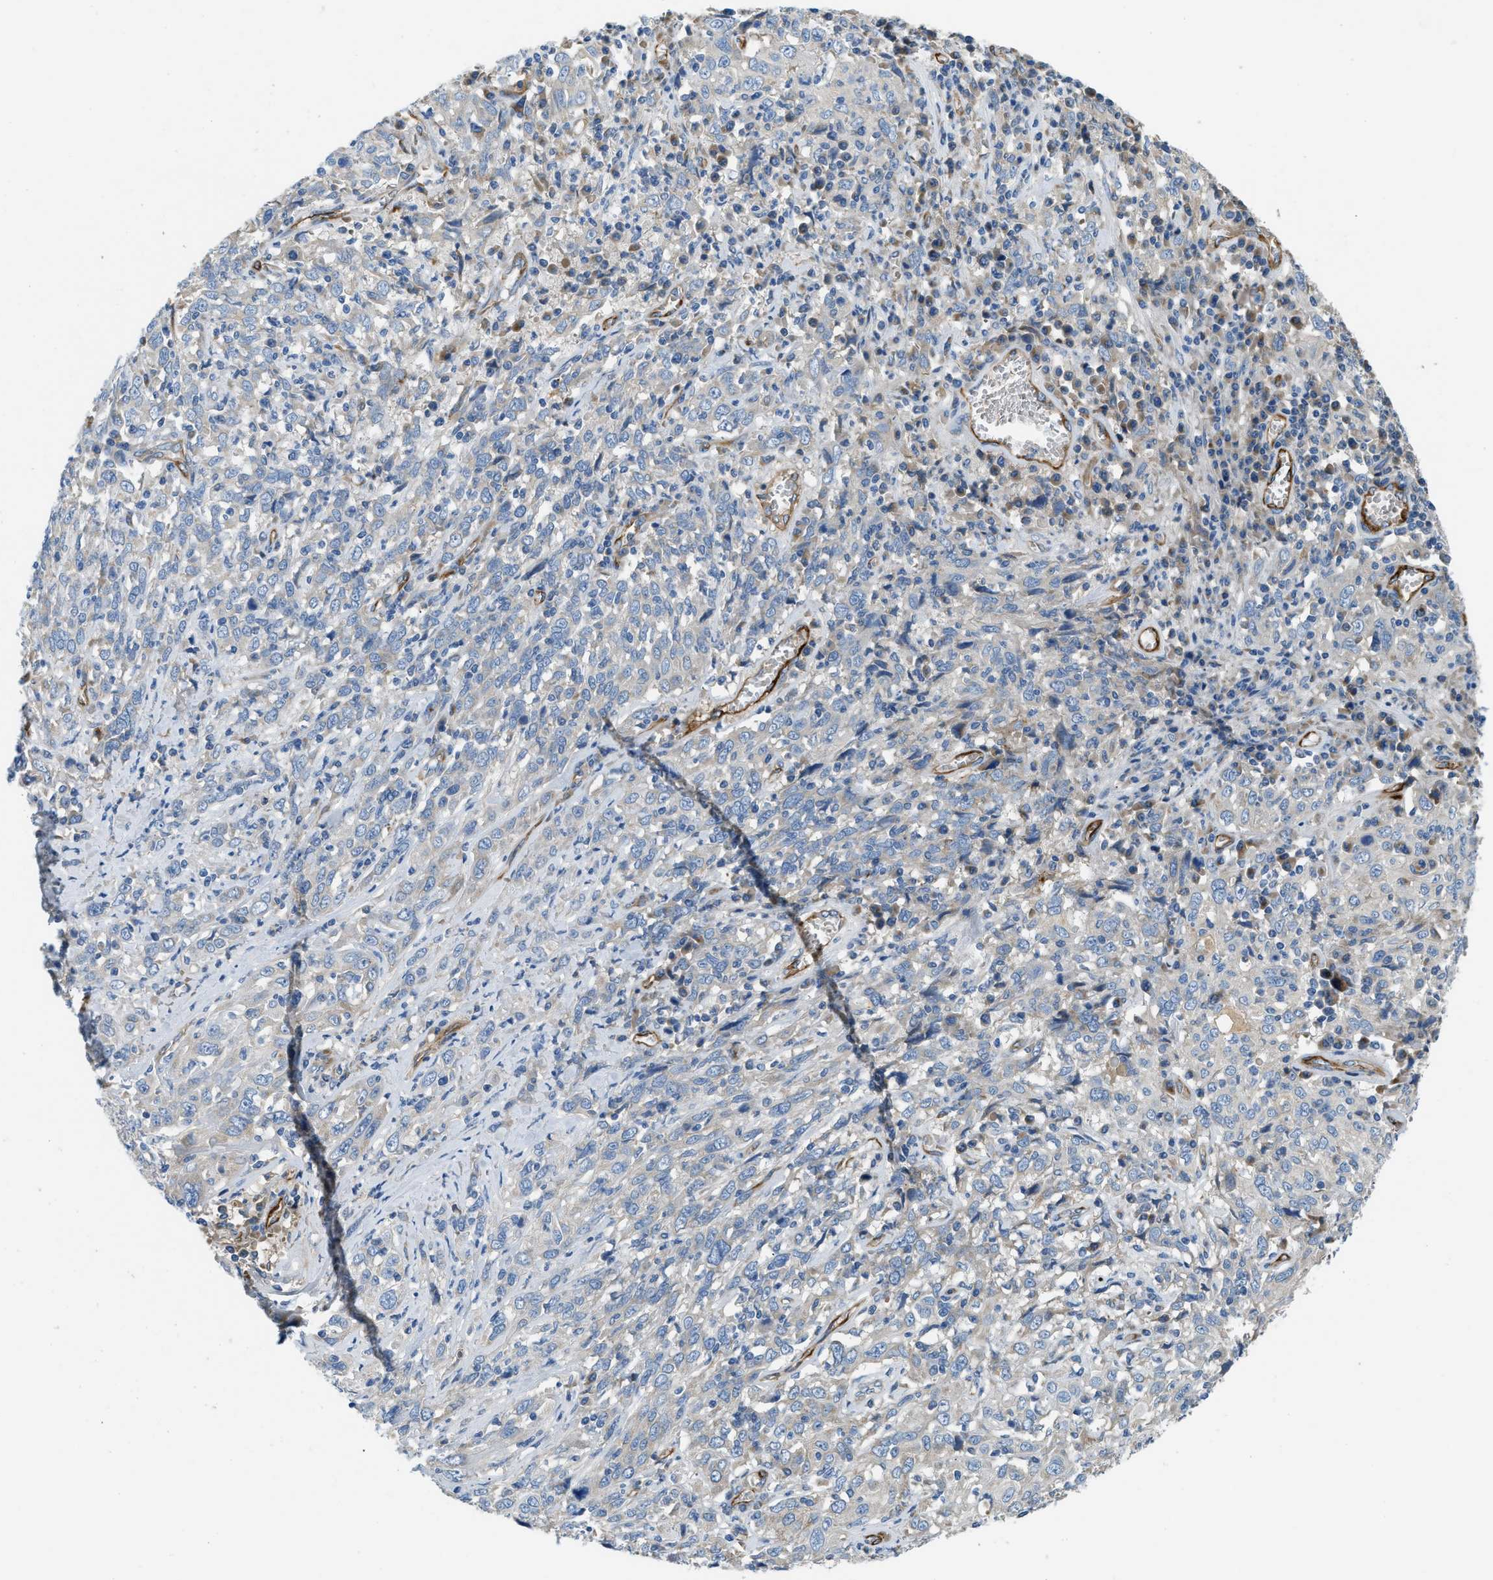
{"staining": {"intensity": "negative", "quantity": "none", "location": "none"}, "tissue": "cervical cancer", "cell_type": "Tumor cells", "image_type": "cancer", "snomed": [{"axis": "morphology", "description": "Squamous cell carcinoma, NOS"}, {"axis": "topography", "description": "Cervix"}], "caption": "This is a photomicrograph of IHC staining of cervical cancer, which shows no positivity in tumor cells.", "gene": "COL15A1", "patient": {"sex": "female", "age": 46}}